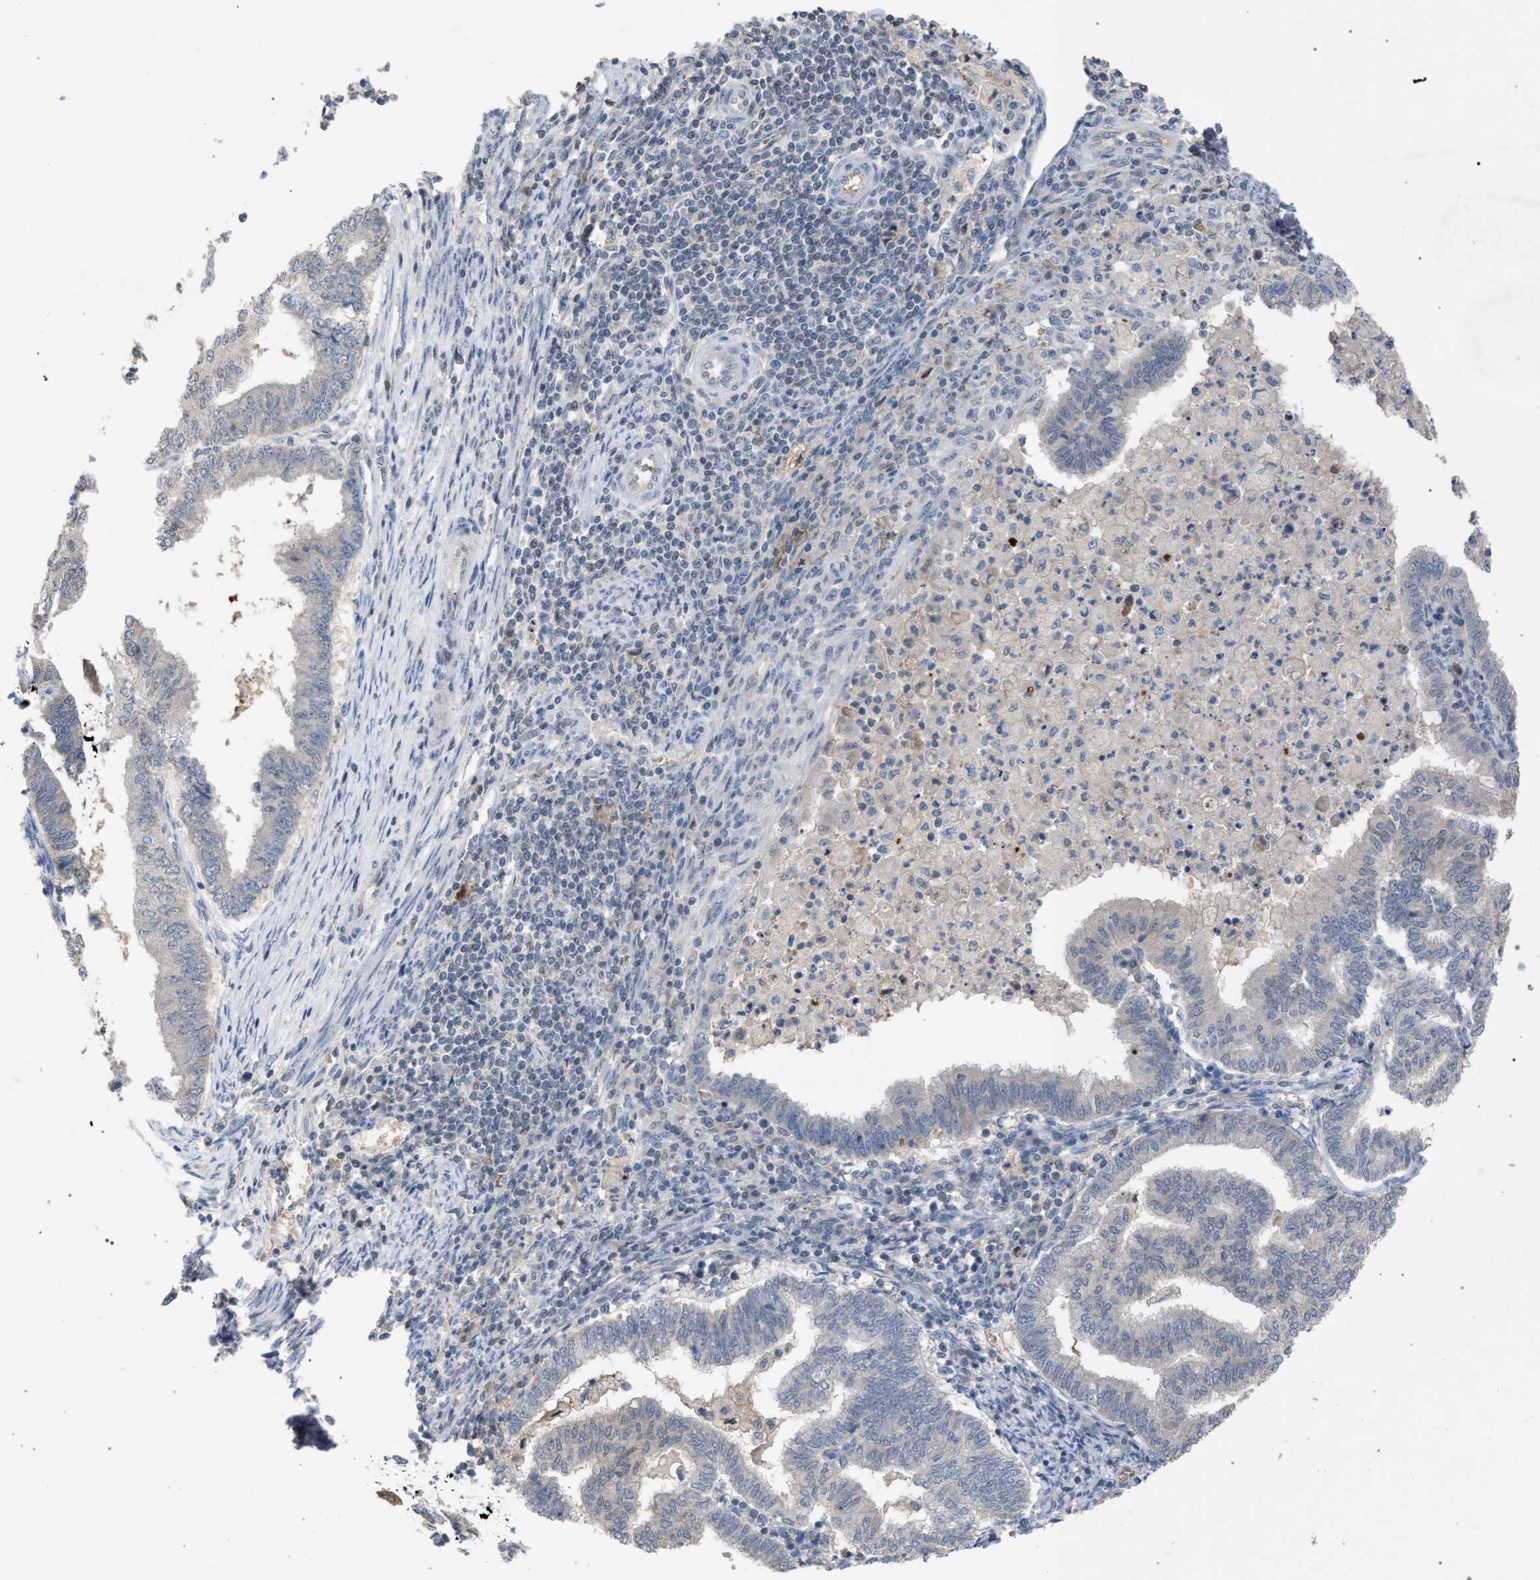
{"staining": {"intensity": "negative", "quantity": "none", "location": "none"}, "tissue": "endometrial cancer", "cell_type": "Tumor cells", "image_type": "cancer", "snomed": [{"axis": "morphology", "description": "Polyp, NOS"}, {"axis": "morphology", "description": "Adenocarcinoma, NOS"}, {"axis": "morphology", "description": "Adenoma, NOS"}, {"axis": "topography", "description": "Endometrium"}], "caption": "Endometrial adenocarcinoma was stained to show a protein in brown. There is no significant expression in tumor cells.", "gene": "TECPR1", "patient": {"sex": "female", "age": 79}}